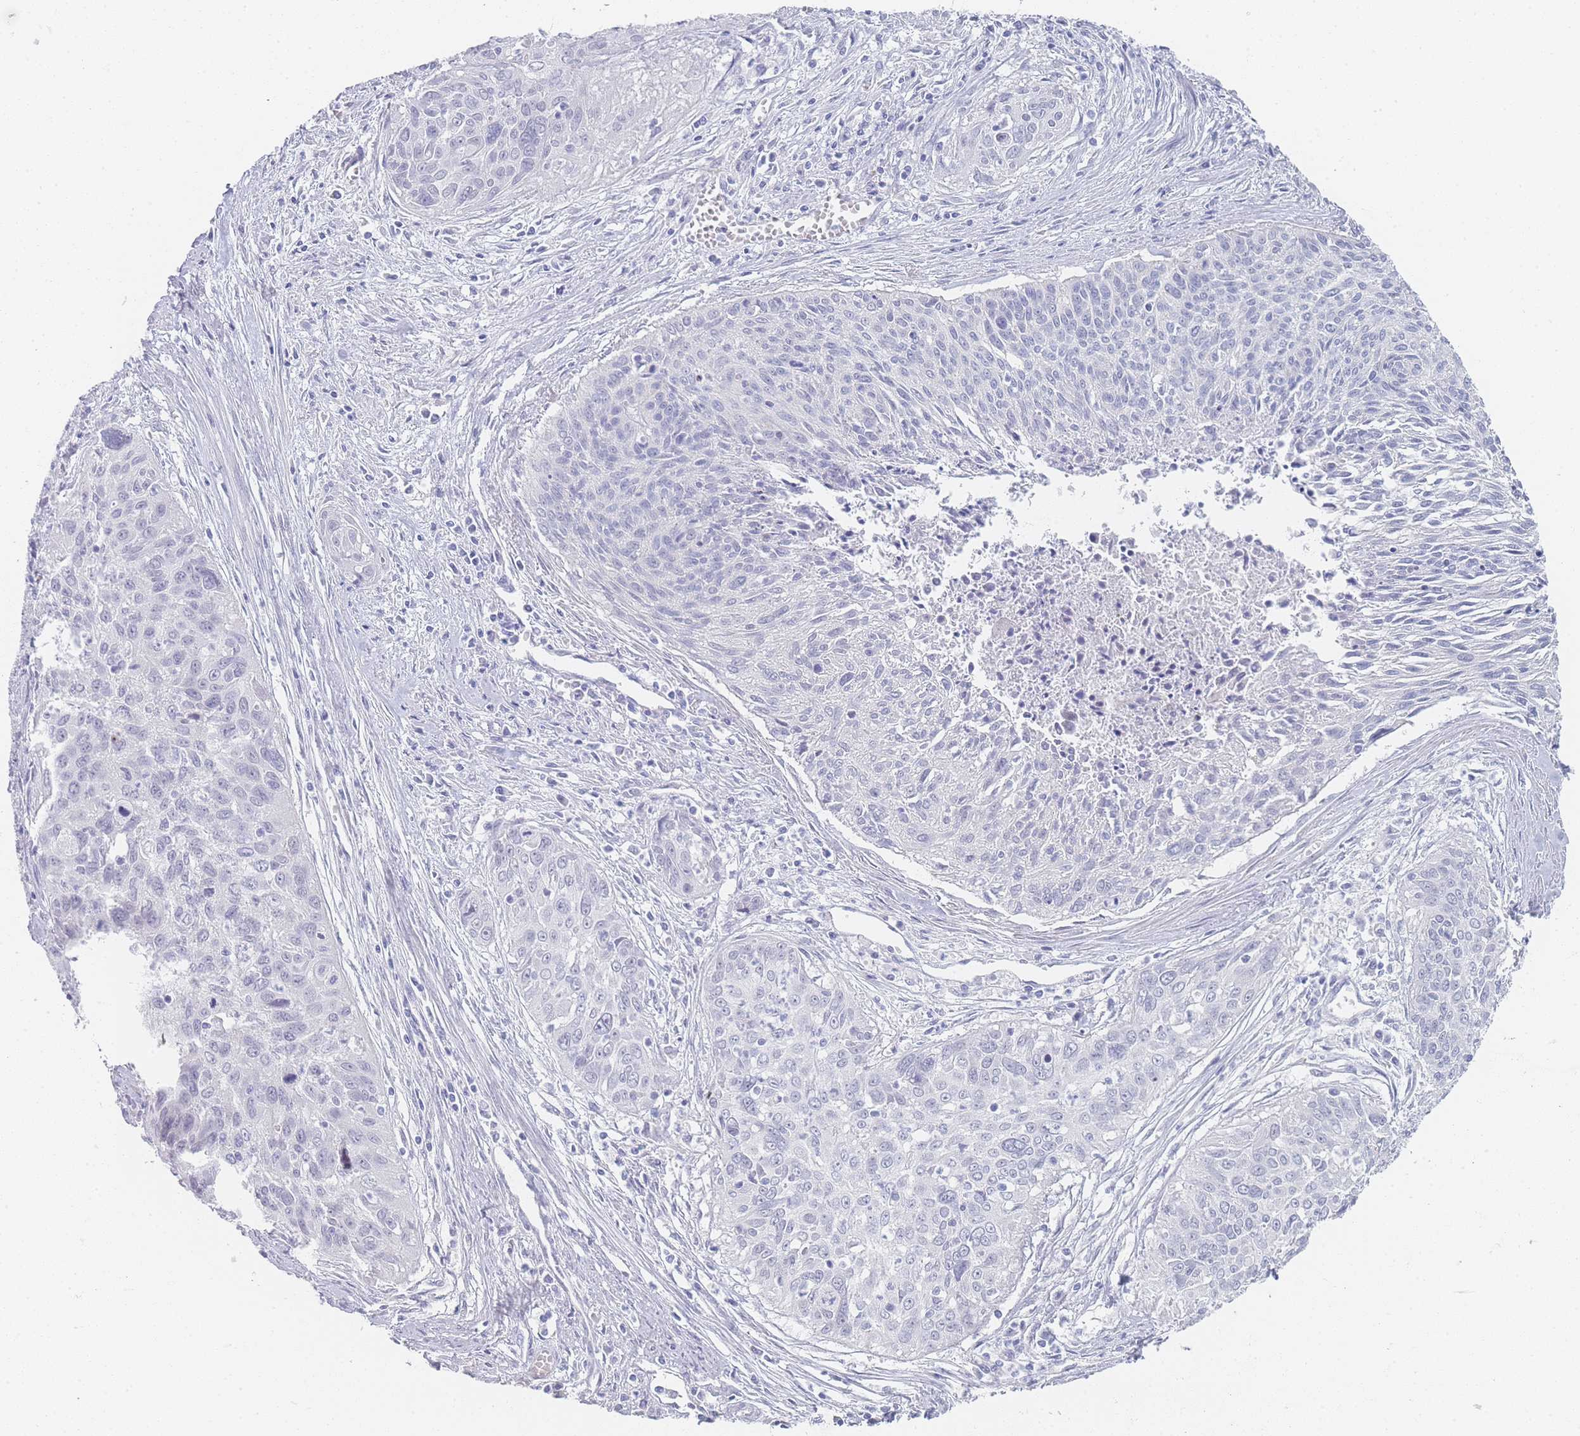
{"staining": {"intensity": "negative", "quantity": "none", "location": "none"}, "tissue": "cervical cancer", "cell_type": "Tumor cells", "image_type": "cancer", "snomed": [{"axis": "morphology", "description": "Squamous cell carcinoma, NOS"}, {"axis": "topography", "description": "Cervix"}], "caption": "Immunohistochemistry (IHC) of cervical cancer (squamous cell carcinoma) demonstrates no expression in tumor cells.", "gene": "IMPG1", "patient": {"sex": "female", "age": 55}}